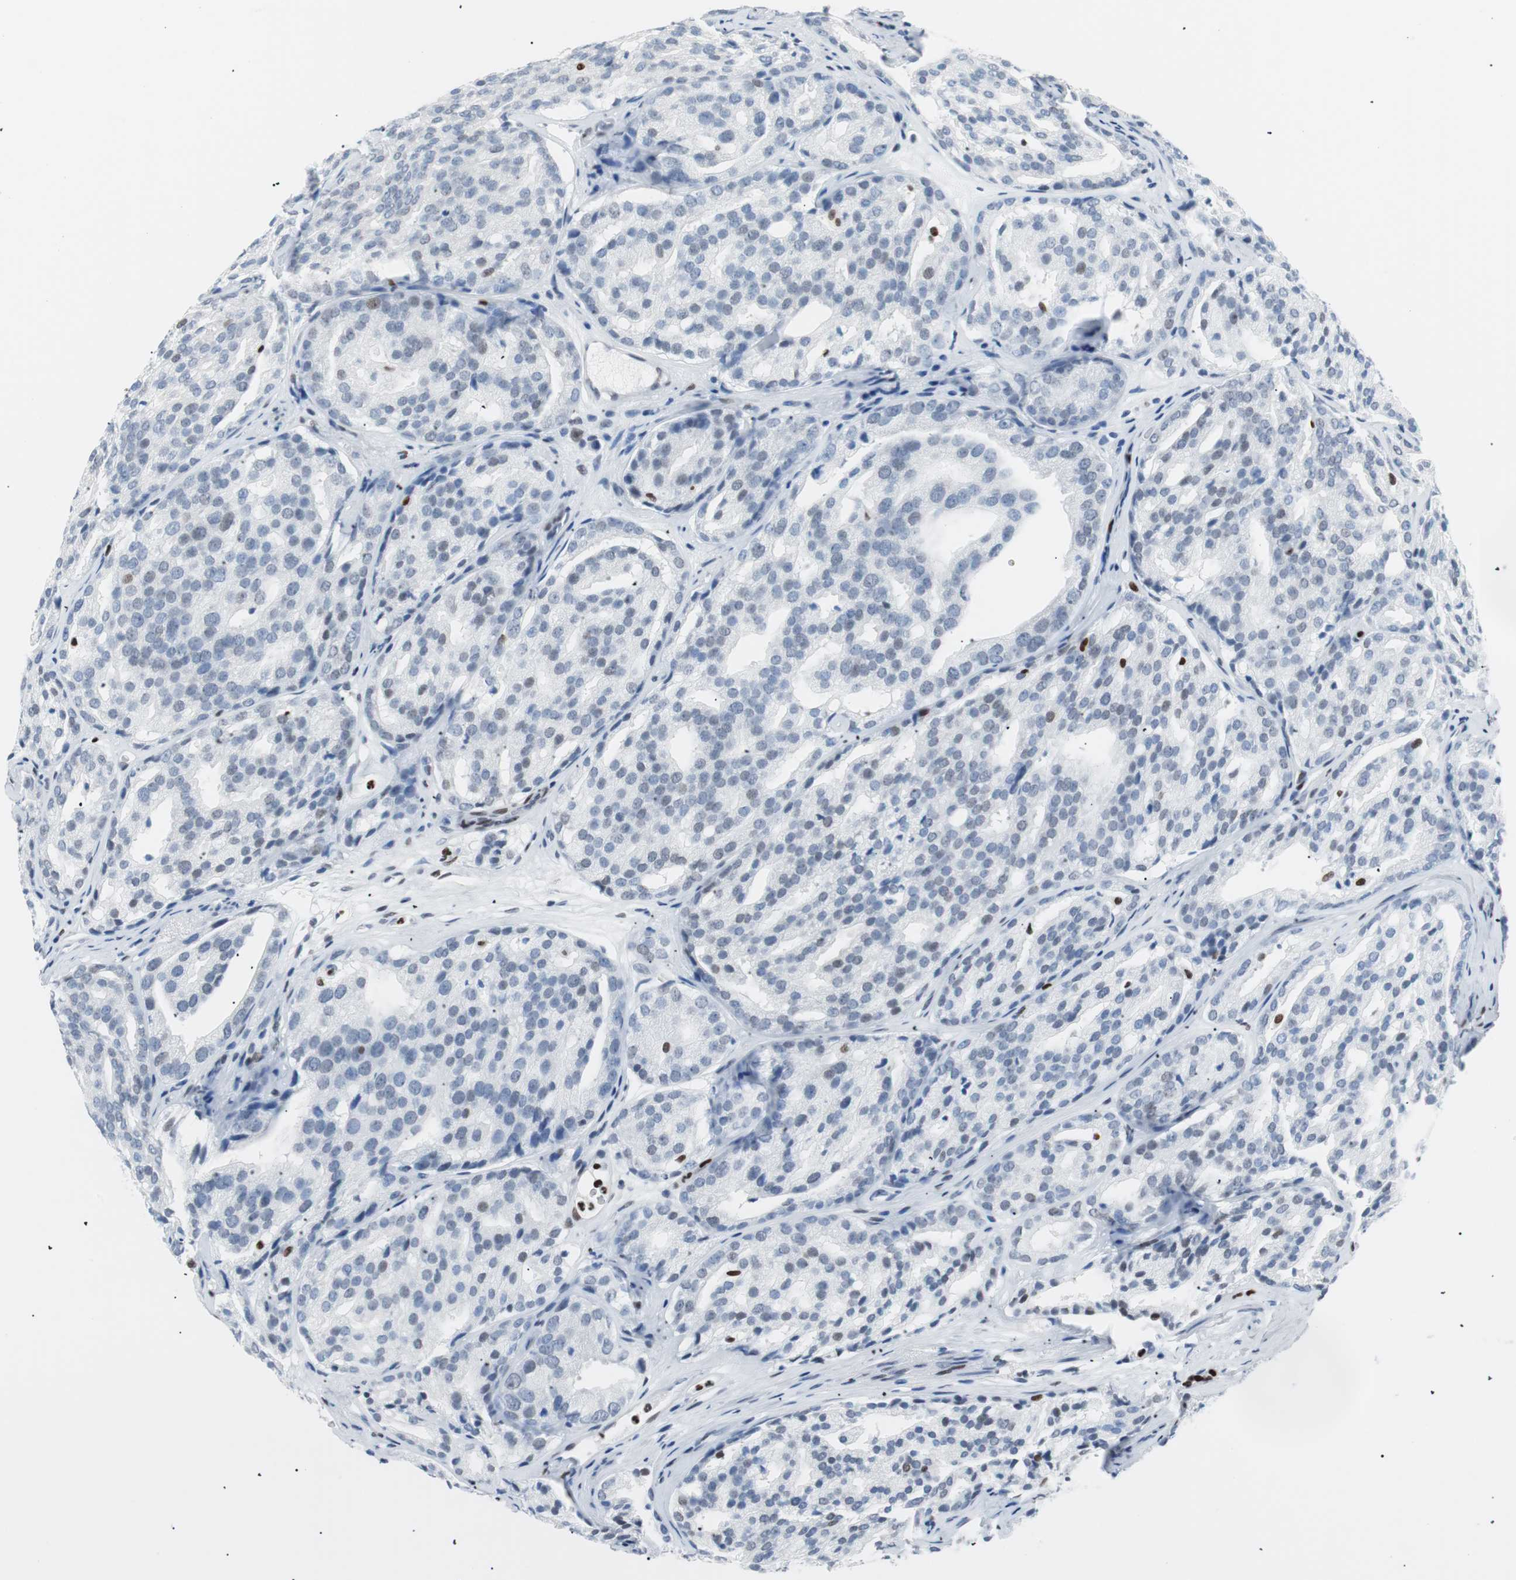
{"staining": {"intensity": "negative", "quantity": "none", "location": "none"}, "tissue": "prostate cancer", "cell_type": "Tumor cells", "image_type": "cancer", "snomed": [{"axis": "morphology", "description": "Adenocarcinoma, High grade"}, {"axis": "topography", "description": "Prostate"}], "caption": "Tumor cells are negative for protein expression in human prostate cancer. The staining is performed using DAB (3,3'-diaminobenzidine) brown chromogen with nuclei counter-stained in using hematoxylin.", "gene": "CEBPB", "patient": {"sex": "male", "age": 64}}